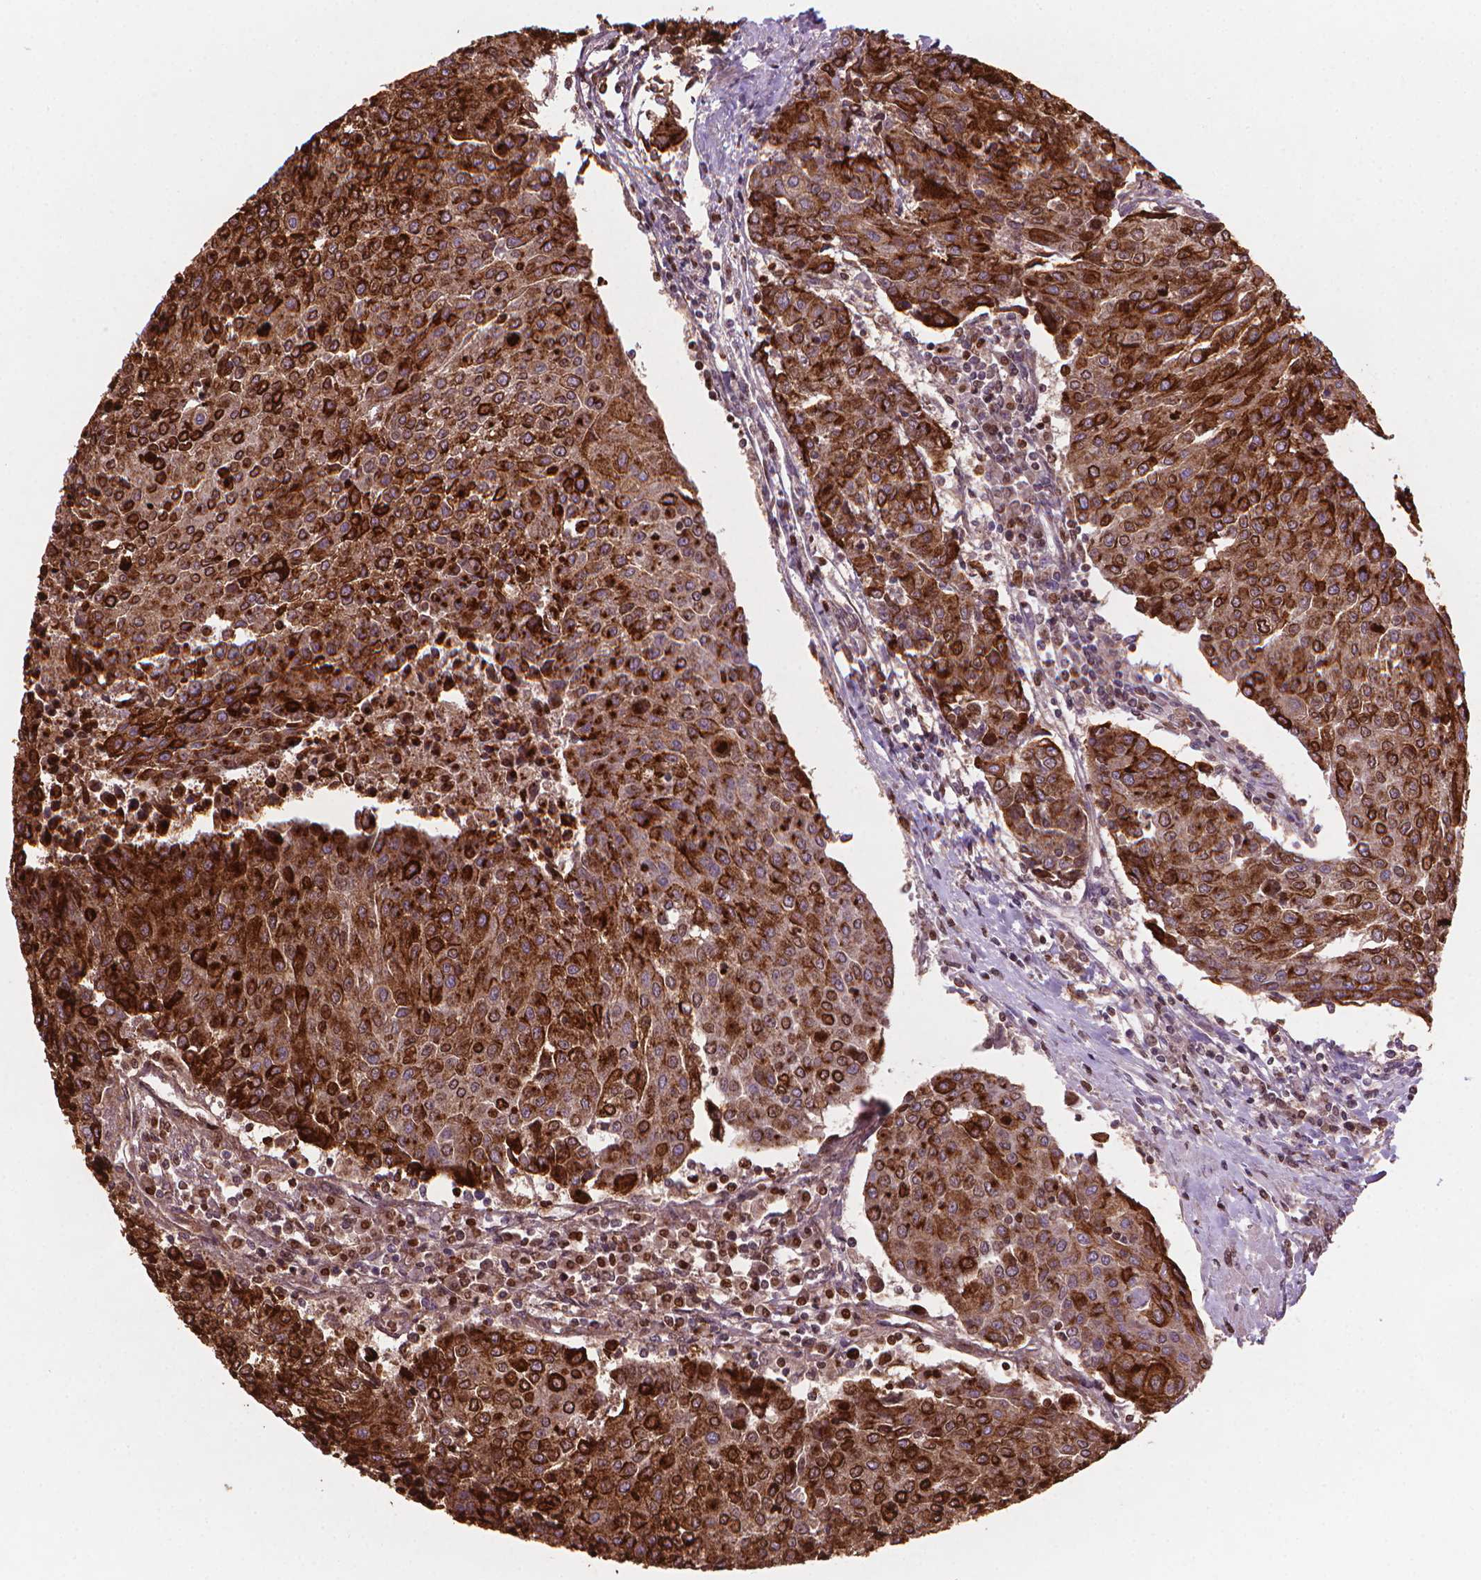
{"staining": {"intensity": "strong", "quantity": ">75%", "location": "cytoplasmic/membranous"}, "tissue": "urothelial cancer", "cell_type": "Tumor cells", "image_type": "cancer", "snomed": [{"axis": "morphology", "description": "Urothelial carcinoma, High grade"}, {"axis": "topography", "description": "Urinary bladder"}], "caption": "High-grade urothelial carcinoma stained for a protein (brown) displays strong cytoplasmic/membranous positive expression in approximately >75% of tumor cells.", "gene": "MUC1", "patient": {"sex": "female", "age": 85}}